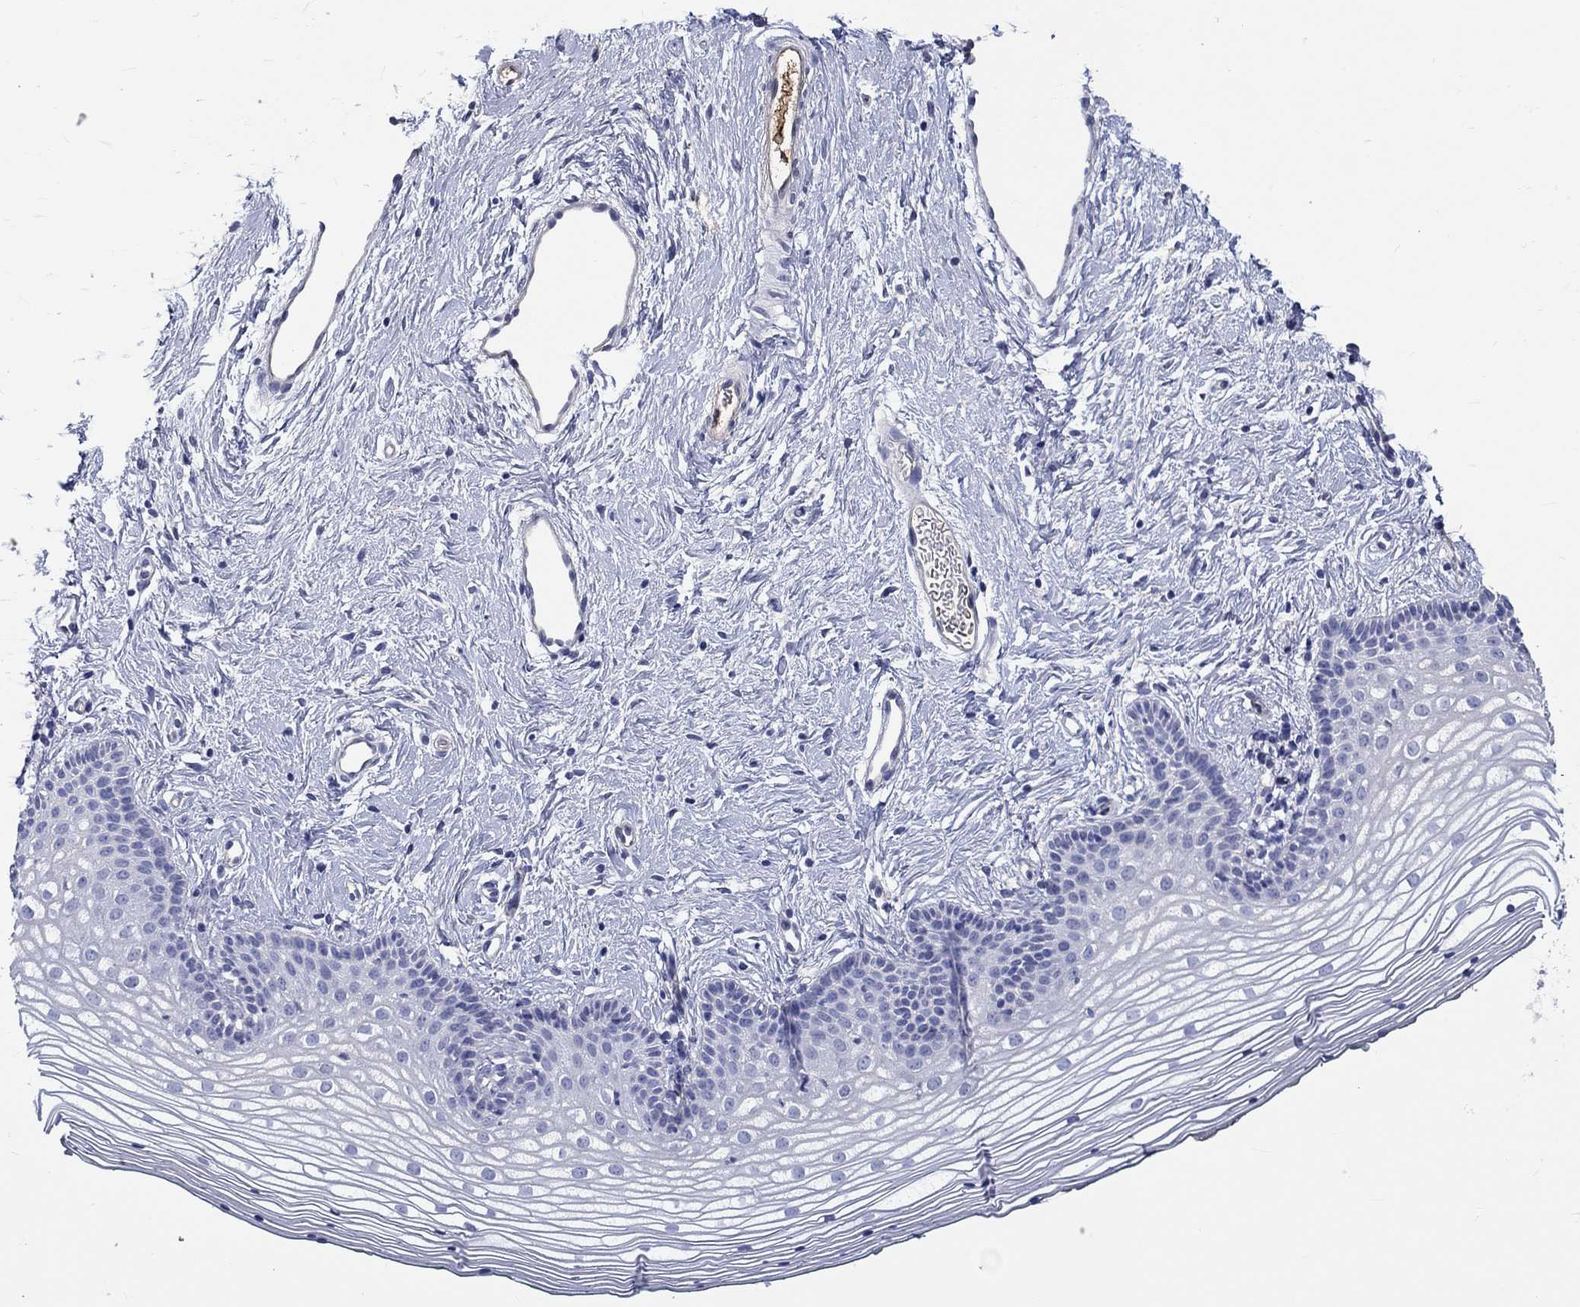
{"staining": {"intensity": "negative", "quantity": "none", "location": "none"}, "tissue": "vagina", "cell_type": "Squamous epithelial cells", "image_type": "normal", "snomed": [{"axis": "morphology", "description": "Normal tissue, NOS"}, {"axis": "topography", "description": "Vagina"}], "caption": "The micrograph shows no significant staining in squamous epithelial cells of vagina.", "gene": "CDY1B", "patient": {"sex": "female", "age": 36}}